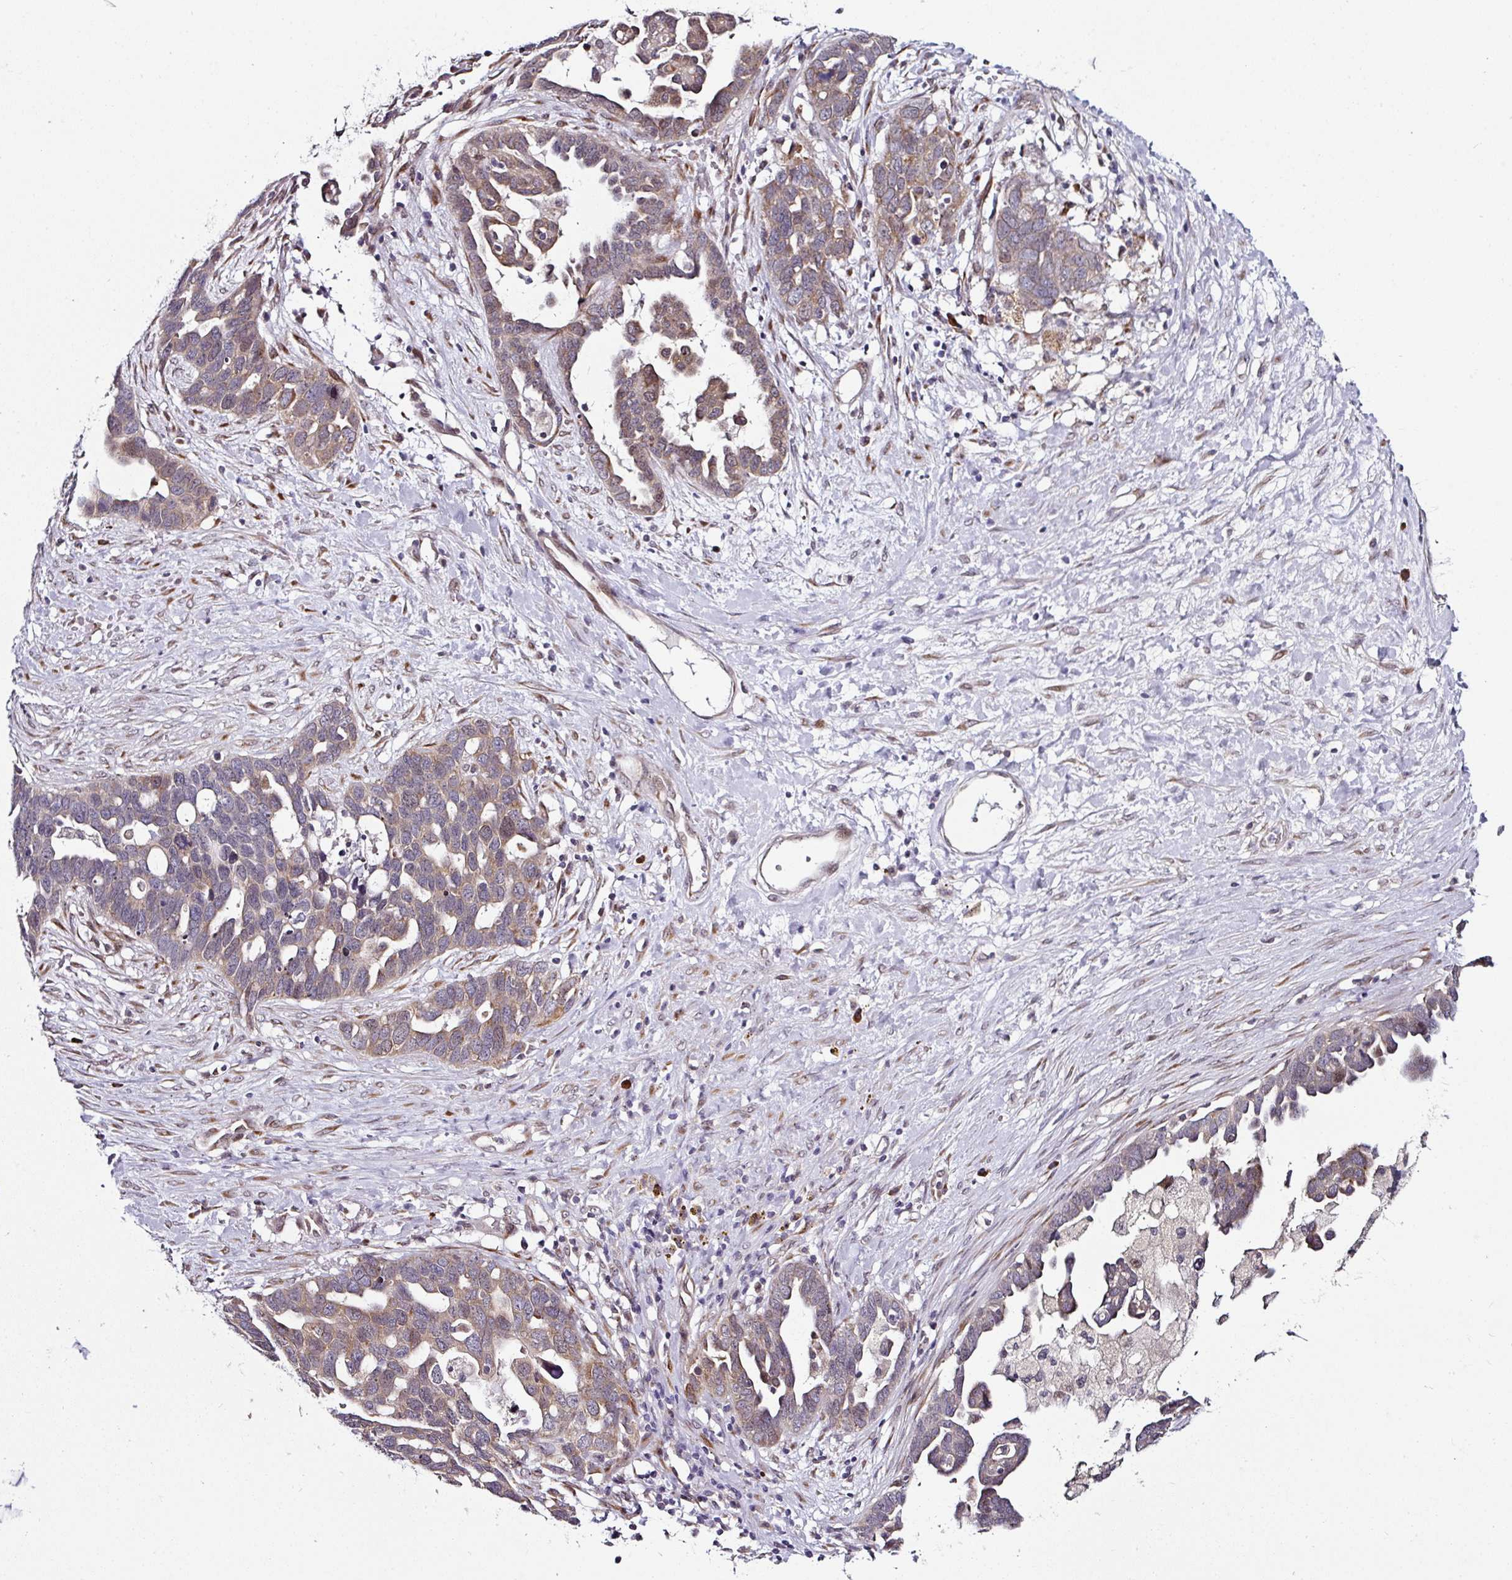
{"staining": {"intensity": "weak", "quantity": "25%-75%", "location": "cytoplasmic/membranous"}, "tissue": "ovarian cancer", "cell_type": "Tumor cells", "image_type": "cancer", "snomed": [{"axis": "morphology", "description": "Cystadenocarcinoma, serous, NOS"}, {"axis": "topography", "description": "Ovary"}], "caption": "Immunohistochemical staining of human ovarian cancer displays low levels of weak cytoplasmic/membranous protein staining in approximately 25%-75% of tumor cells.", "gene": "APOLD1", "patient": {"sex": "female", "age": 54}}